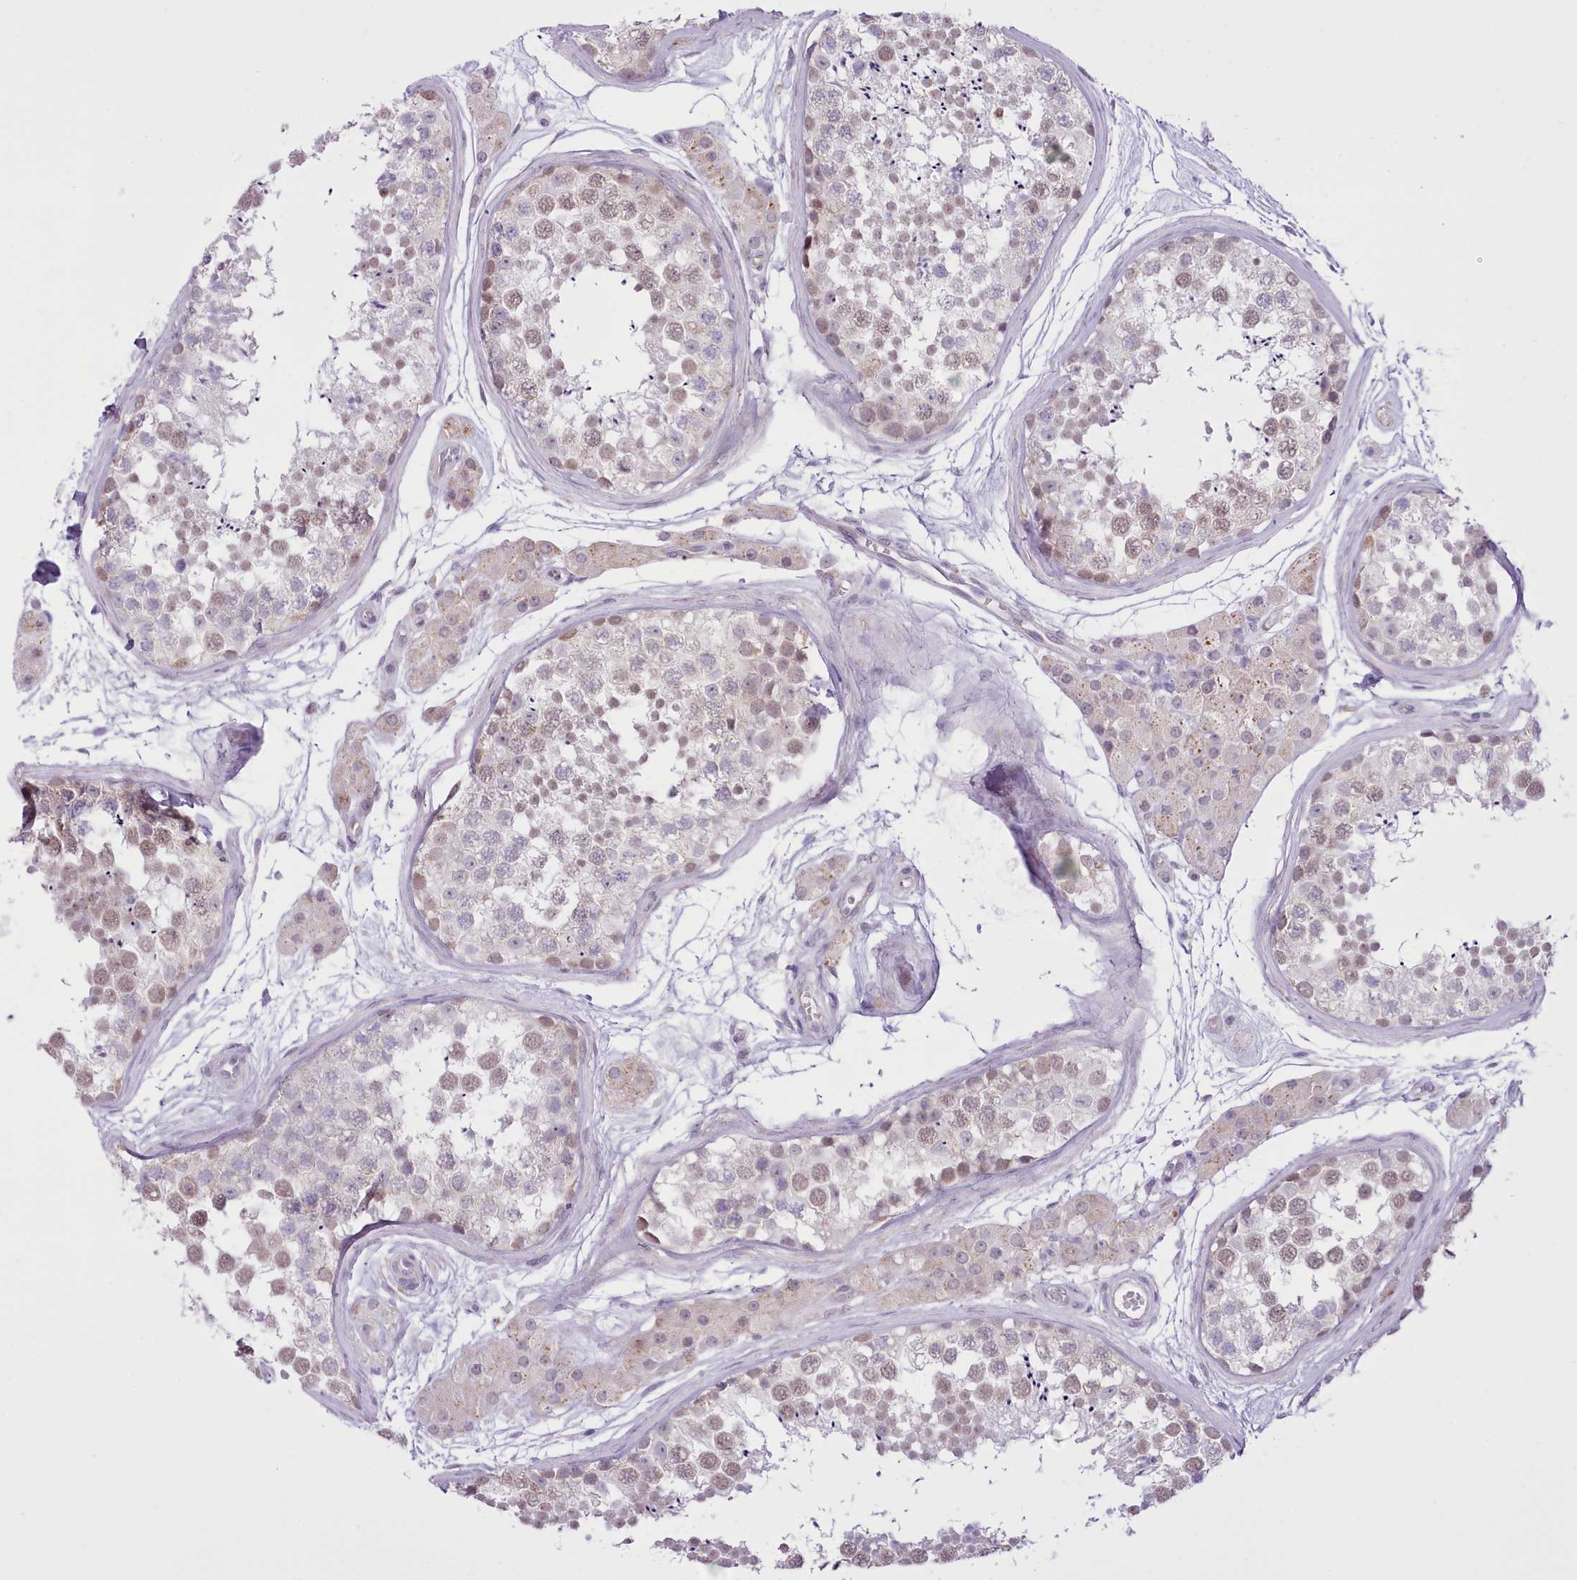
{"staining": {"intensity": "weak", "quantity": "25%-75%", "location": "cytoplasmic/membranous,nuclear"}, "tissue": "testis", "cell_type": "Cells in seminiferous ducts", "image_type": "normal", "snomed": [{"axis": "morphology", "description": "Normal tissue, NOS"}, {"axis": "topography", "description": "Testis"}], "caption": "Unremarkable testis shows weak cytoplasmic/membranous,nuclear positivity in about 25%-75% of cells in seminiferous ducts, visualized by immunohistochemistry.", "gene": "SEC61B", "patient": {"sex": "male", "age": 56}}